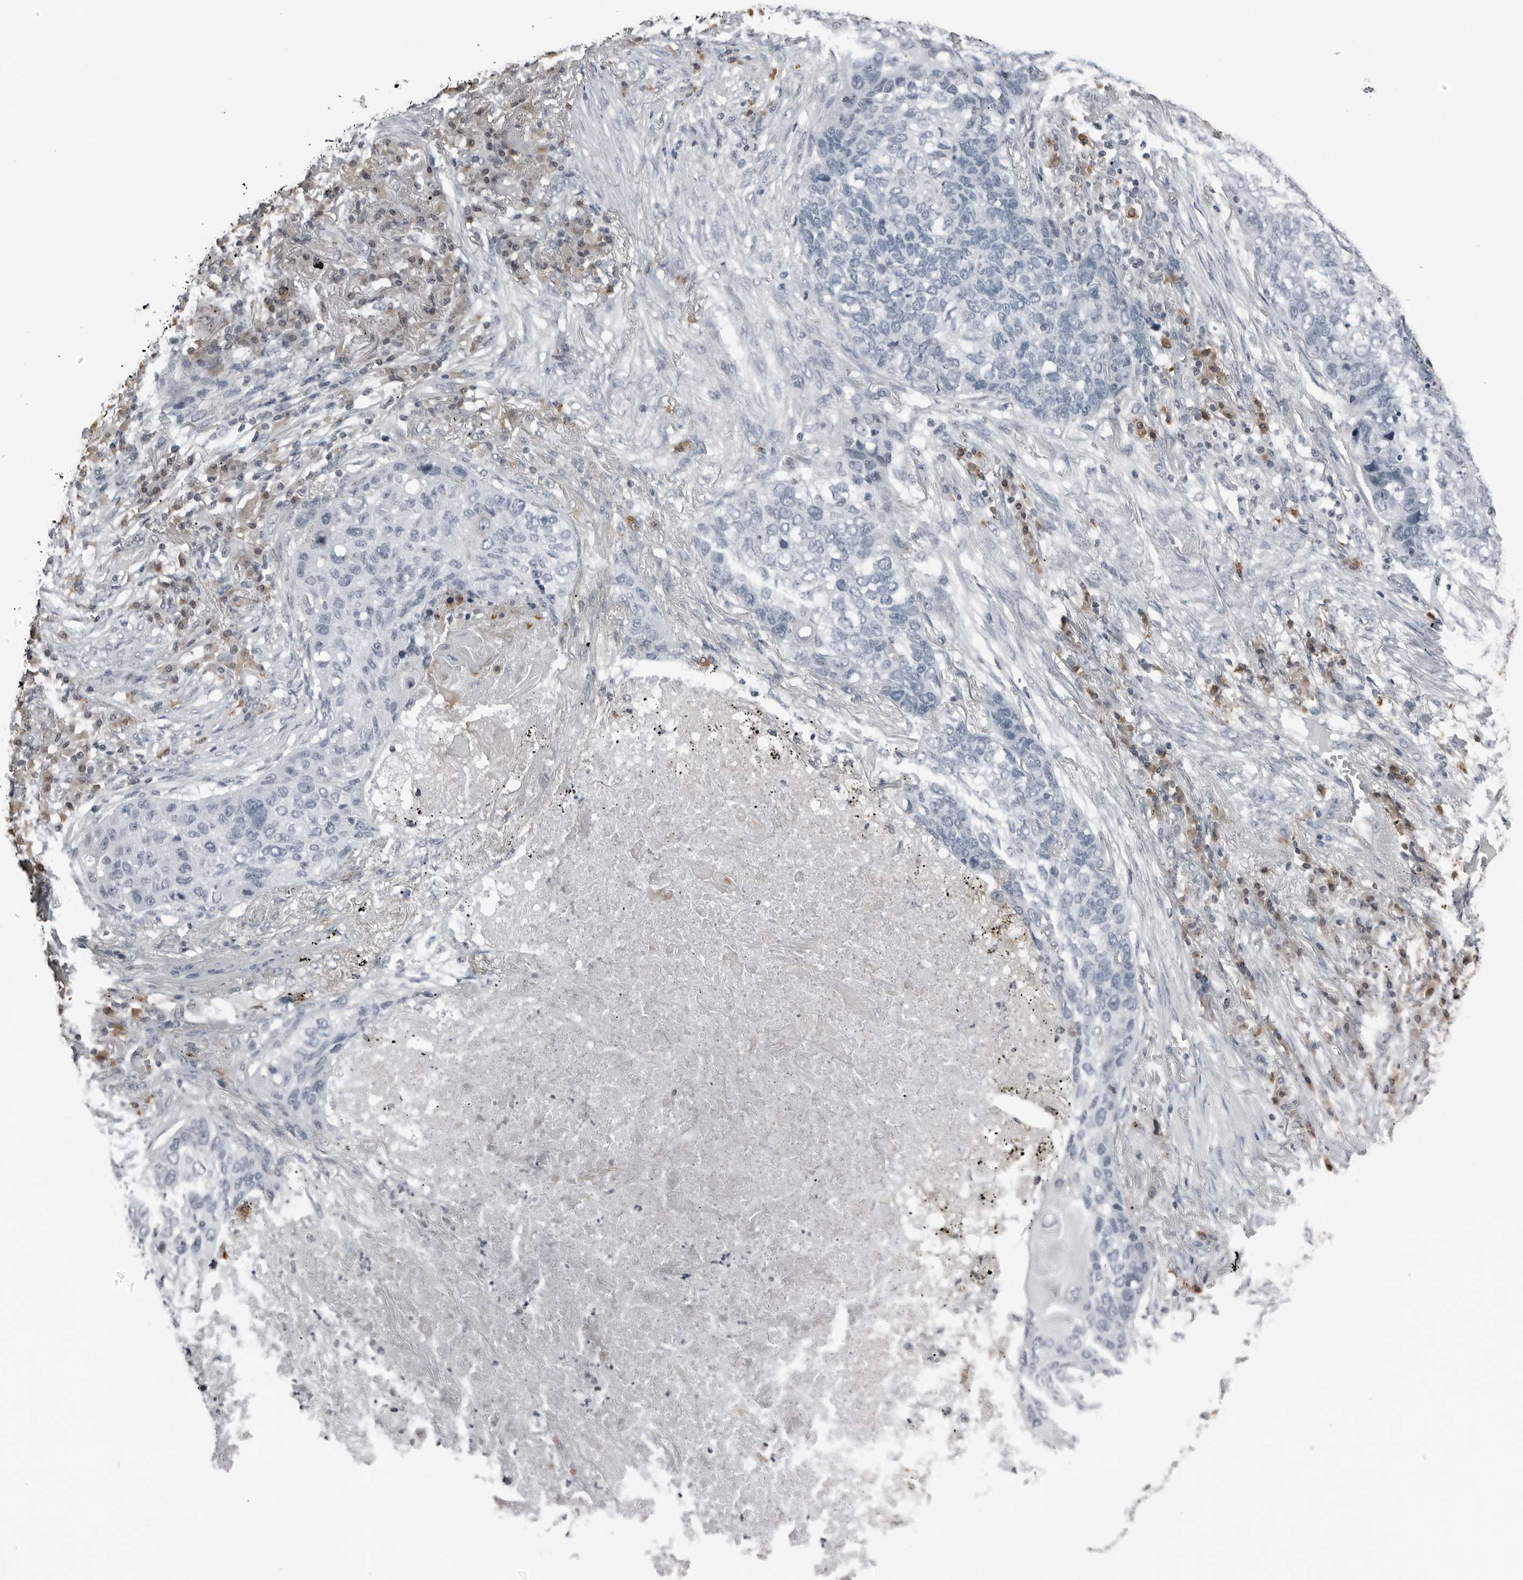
{"staining": {"intensity": "negative", "quantity": "none", "location": "none"}, "tissue": "lung cancer", "cell_type": "Tumor cells", "image_type": "cancer", "snomed": [{"axis": "morphology", "description": "Squamous cell carcinoma, NOS"}, {"axis": "topography", "description": "Lung"}], "caption": "Lung cancer (squamous cell carcinoma) was stained to show a protein in brown. There is no significant staining in tumor cells.", "gene": "RTCA", "patient": {"sex": "female", "age": 63}}